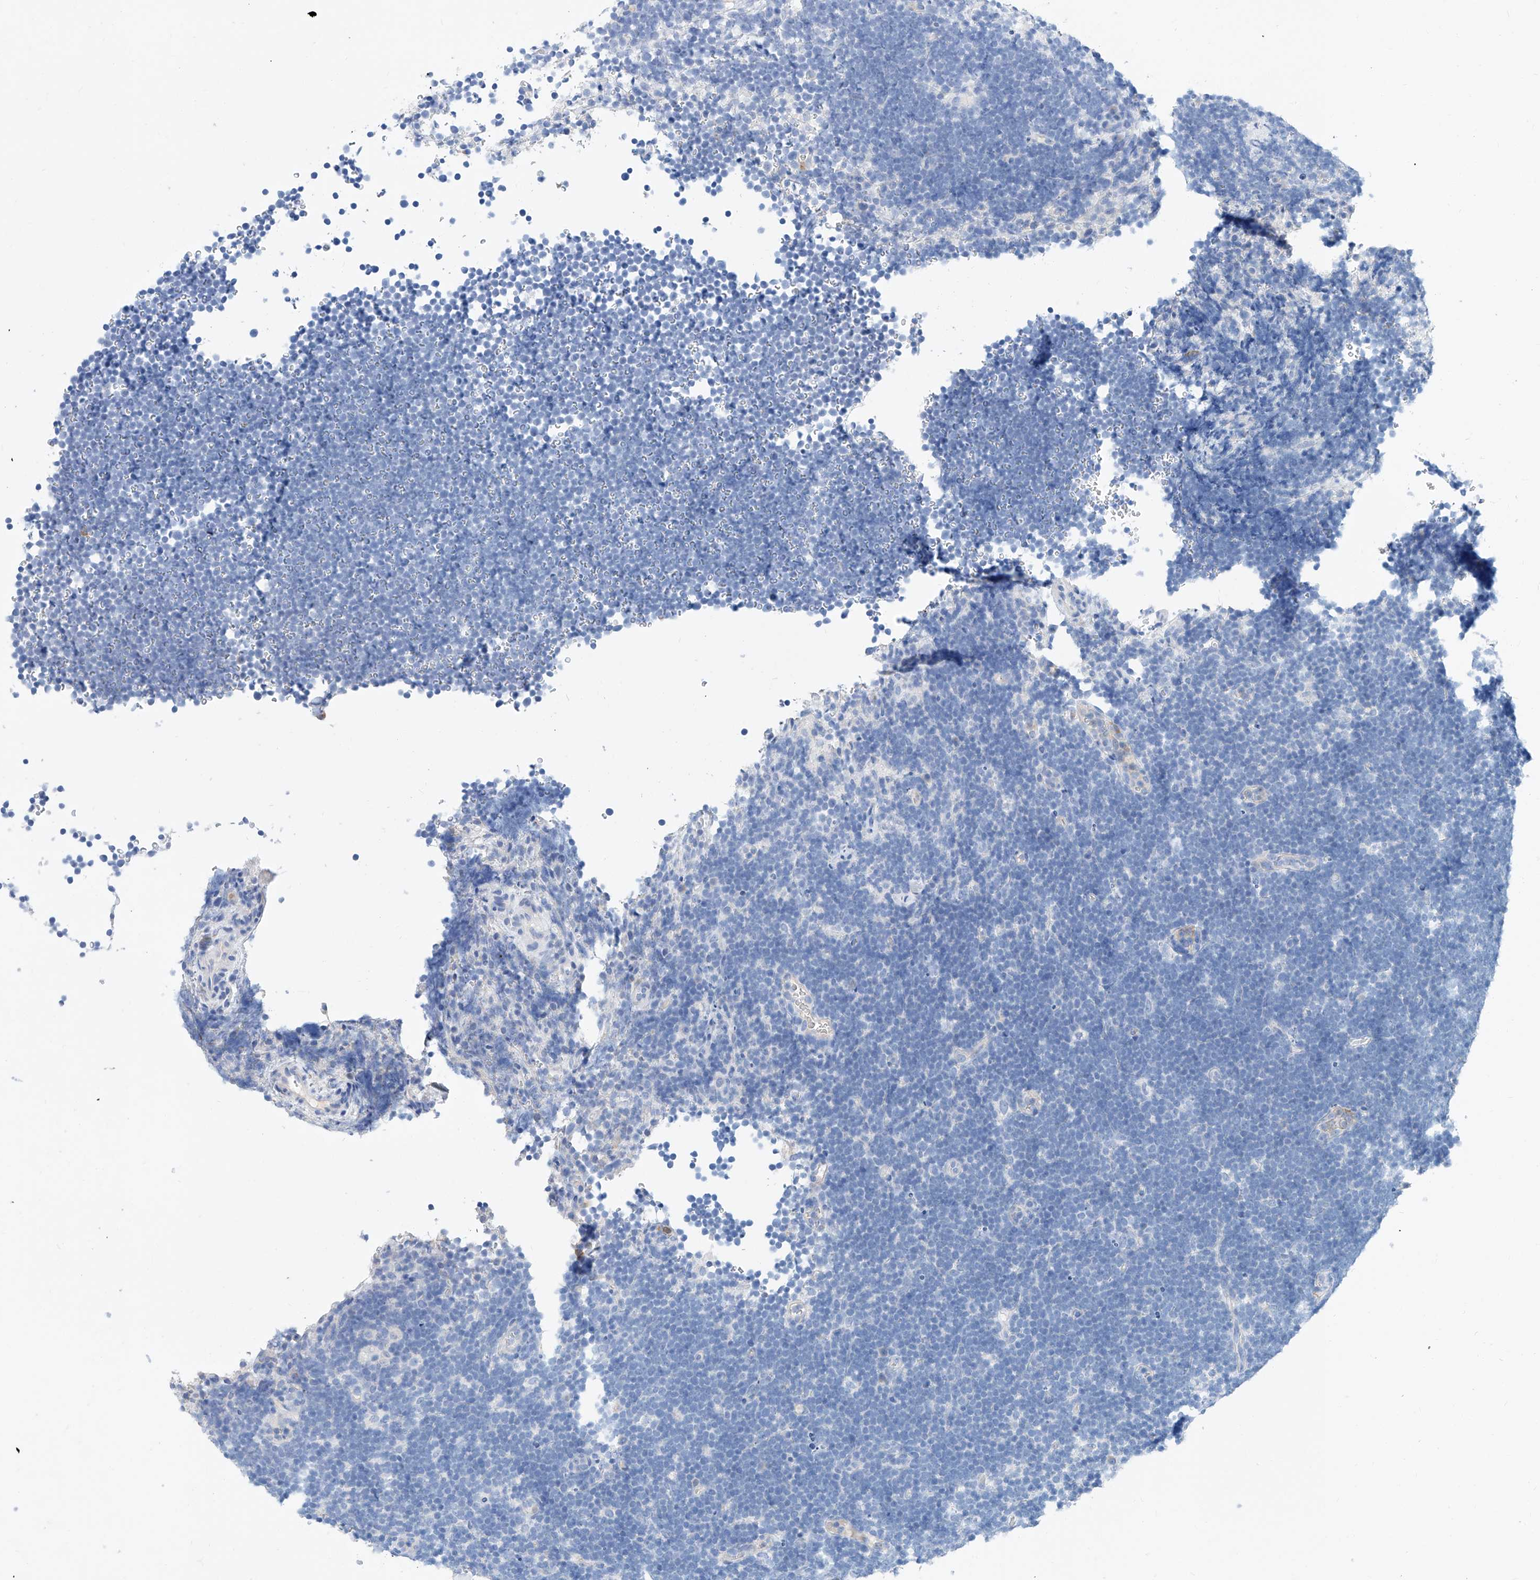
{"staining": {"intensity": "negative", "quantity": "none", "location": "none"}, "tissue": "lymphoma", "cell_type": "Tumor cells", "image_type": "cancer", "snomed": [{"axis": "morphology", "description": "Malignant lymphoma, non-Hodgkin's type, High grade"}, {"axis": "topography", "description": "Lymph node"}], "caption": "Protein analysis of lymphoma reveals no significant positivity in tumor cells.", "gene": "SLC25A29", "patient": {"sex": "male", "age": 13}}